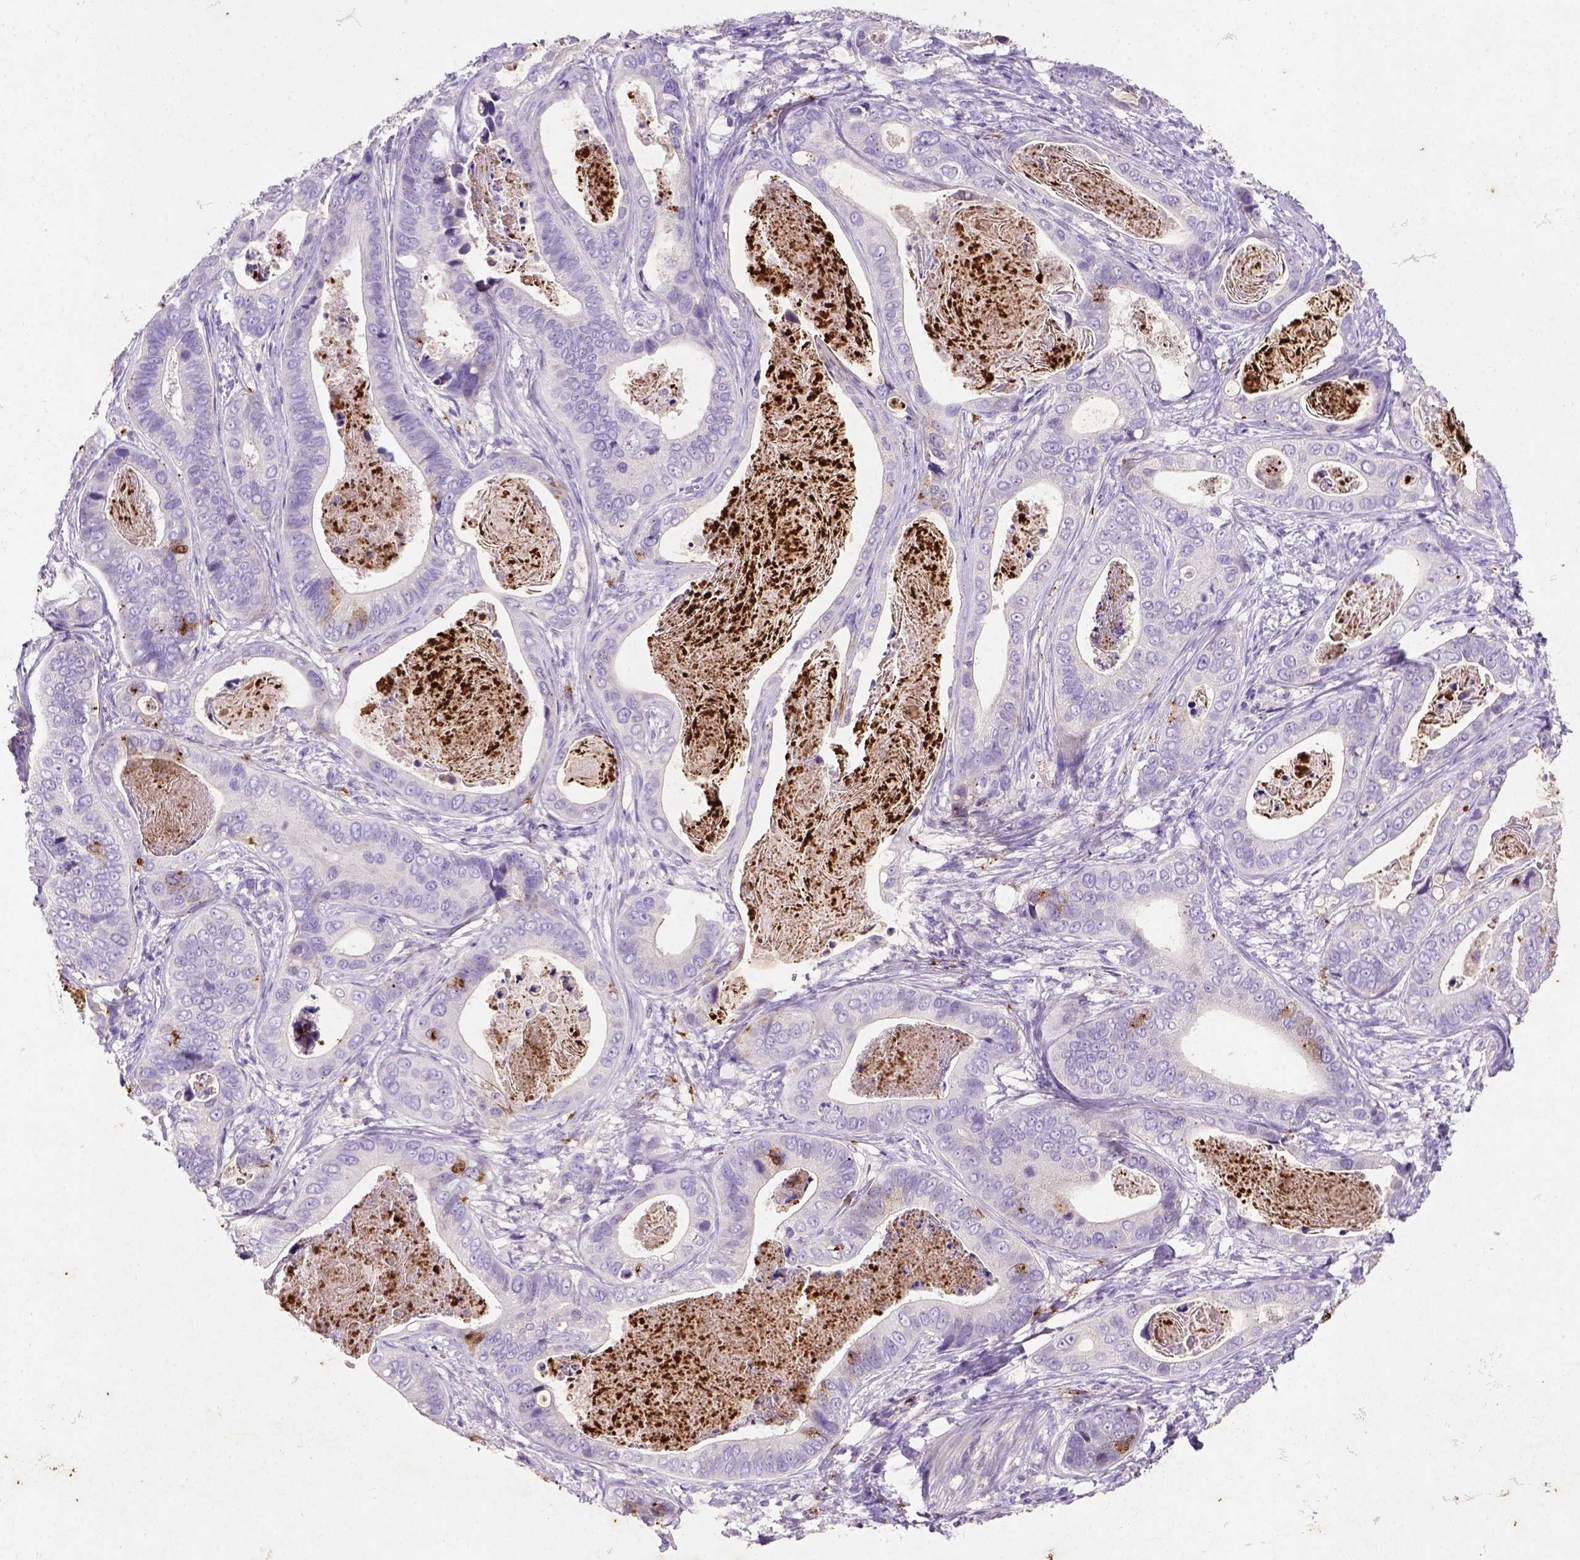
{"staining": {"intensity": "negative", "quantity": "none", "location": "none"}, "tissue": "stomach cancer", "cell_type": "Tumor cells", "image_type": "cancer", "snomed": [{"axis": "morphology", "description": "Adenocarcinoma, NOS"}, {"axis": "topography", "description": "Stomach"}], "caption": "Immunohistochemistry micrograph of neoplastic tissue: adenocarcinoma (stomach) stained with DAB shows no significant protein staining in tumor cells. (DAB immunohistochemistry (IHC) visualized using brightfield microscopy, high magnification).", "gene": "NUDT2", "patient": {"sex": "male", "age": 84}}